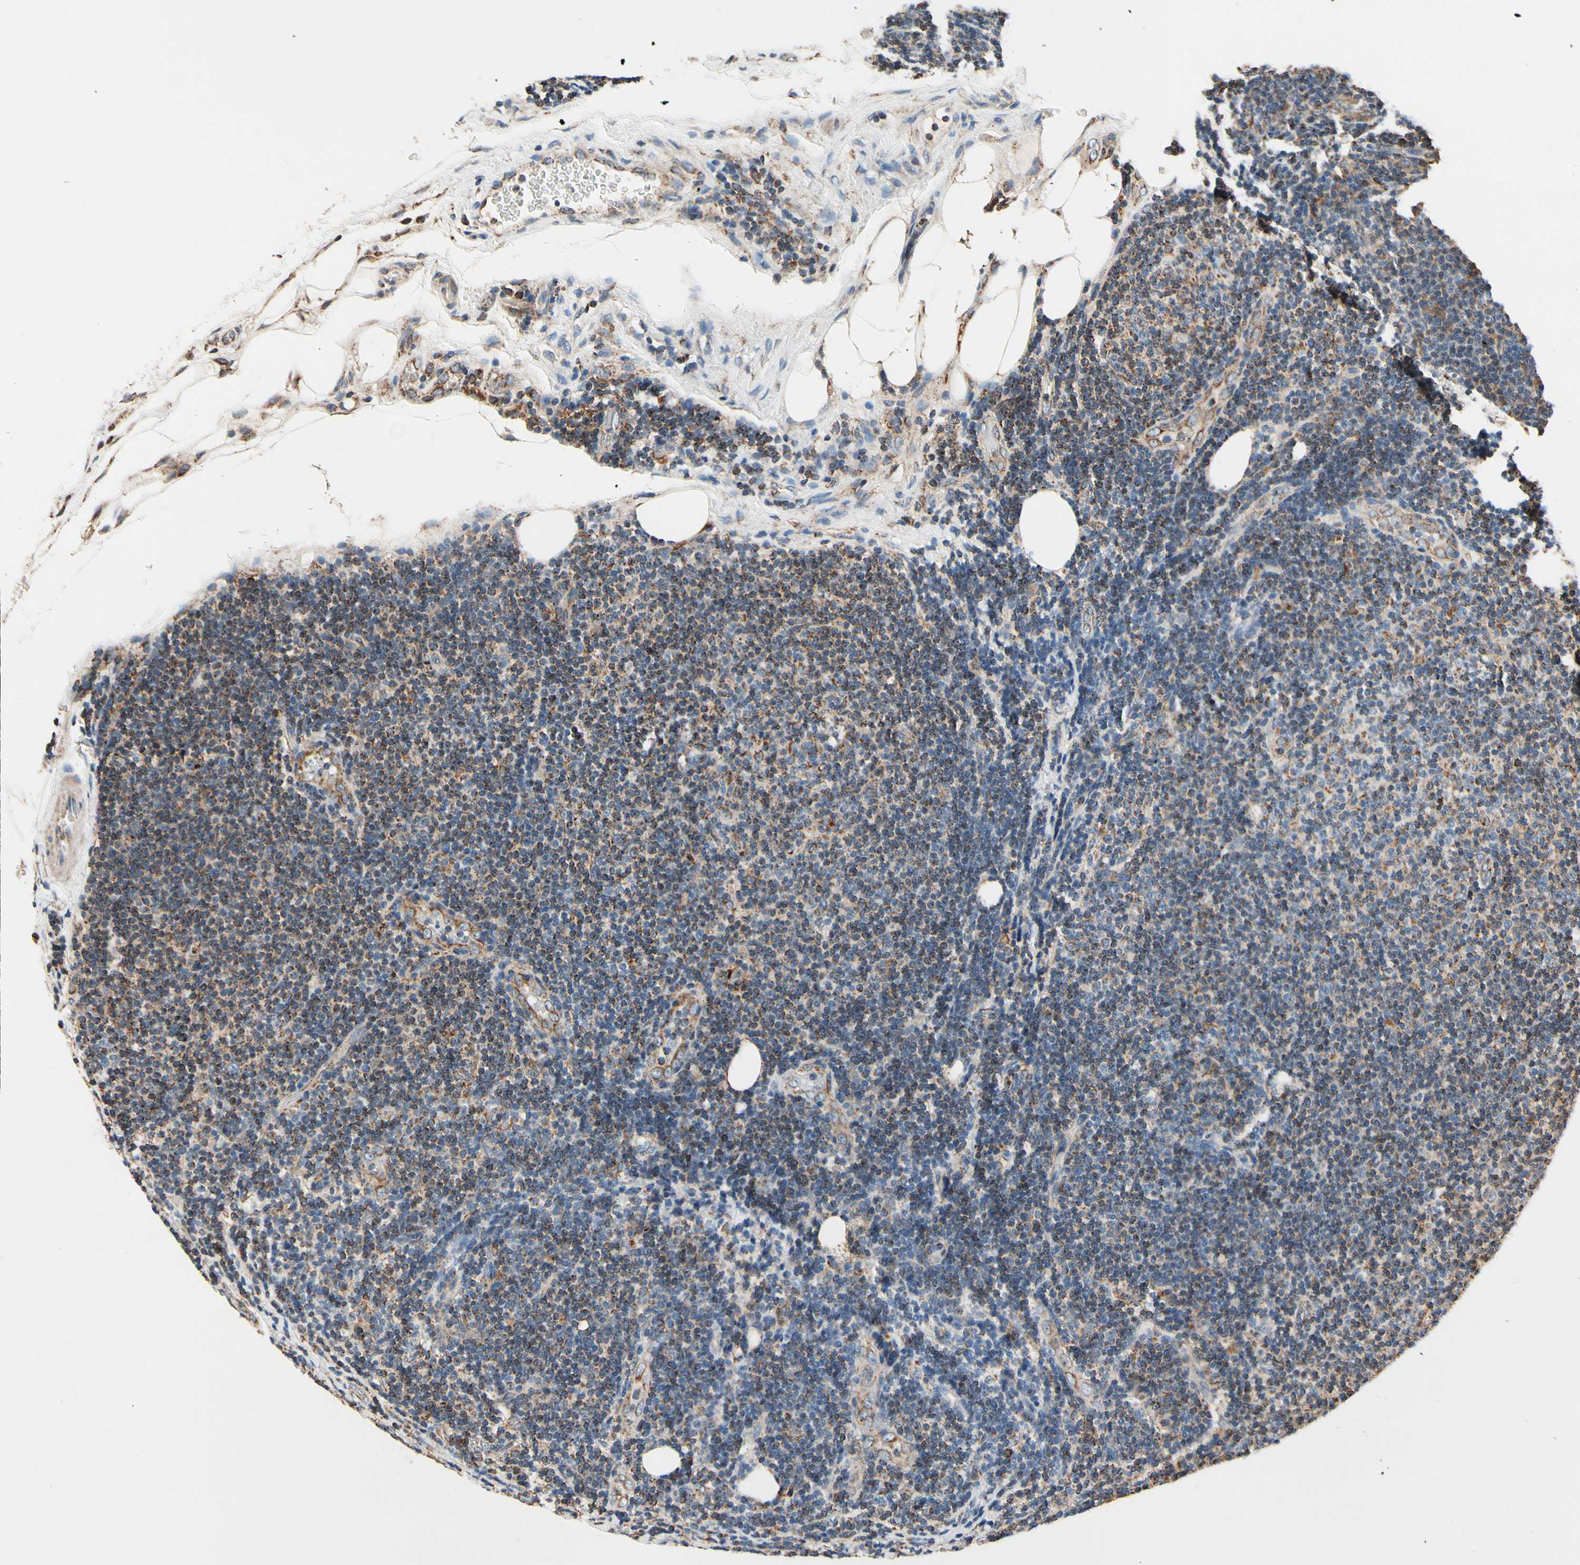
{"staining": {"intensity": "moderate", "quantity": ">75%", "location": "cytoplasmic/membranous"}, "tissue": "lymphoma", "cell_type": "Tumor cells", "image_type": "cancer", "snomed": [{"axis": "morphology", "description": "Malignant lymphoma, non-Hodgkin's type, Low grade"}, {"axis": "topography", "description": "Lymph node"}], "caption": "A photomicrograph of human lymphoma stained for a protein shows moderate cytoplasmic/membranous brown staining in tumor cells.", "gene": "TMEM176A", "patient": {"sex": "male", "age": 83}}